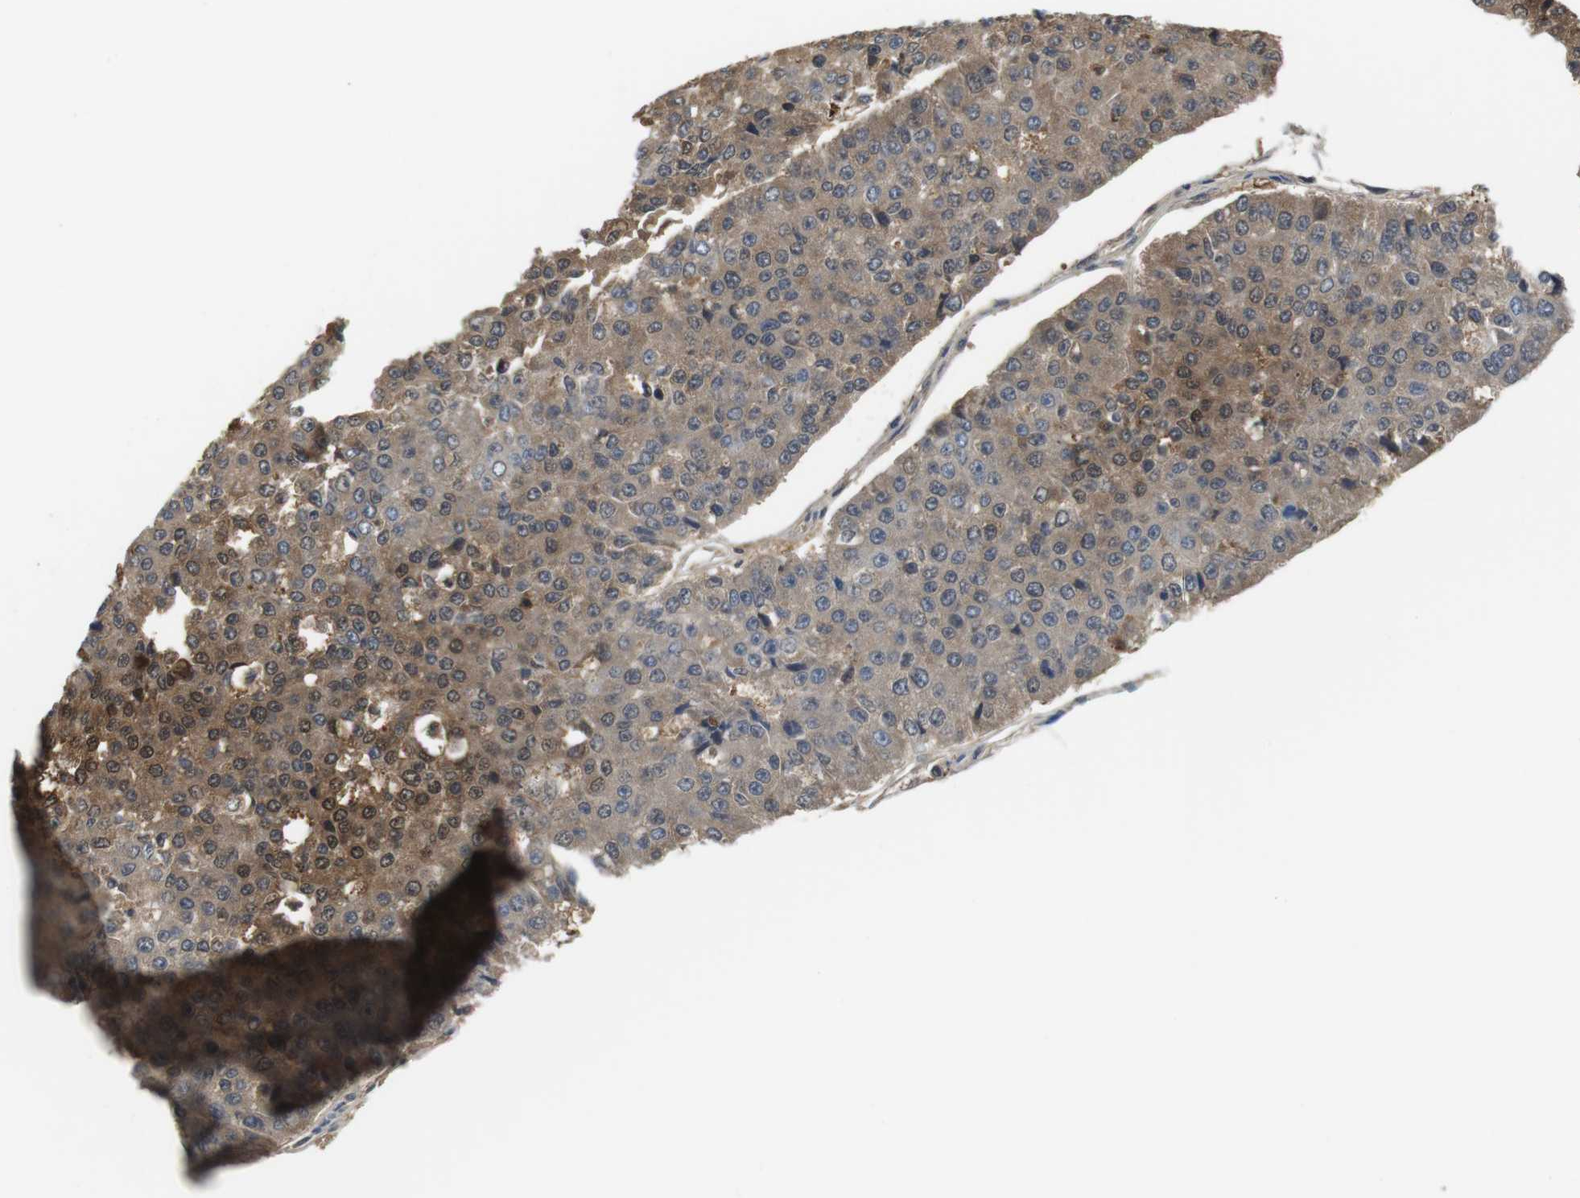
{"staining": {"intensity": "moderate", "quantity": ">75%", "location": "cytoplasmic/membranous,nuclear"}, "tissue": "pancreatic cancer", "cell_type": "Tumor cells", "image_type": "cancer", "snomed": [{"axis": "morphology", "description": "Adenocarcinoma, NOS"}, {"axis": "topography", "description": "Pancreas"}], "caption": "Protein analysis of adenocarcinoma (pancreatic) tissue displays moderate cytoplasmic/membranous and nuclear positivity in approximately >75% of tumor cells. (DAB IHC, brown staining for protein, blue staining for nuclei).", "gene": "LDHA", "patient": {"sex": "male", "age": 50}}